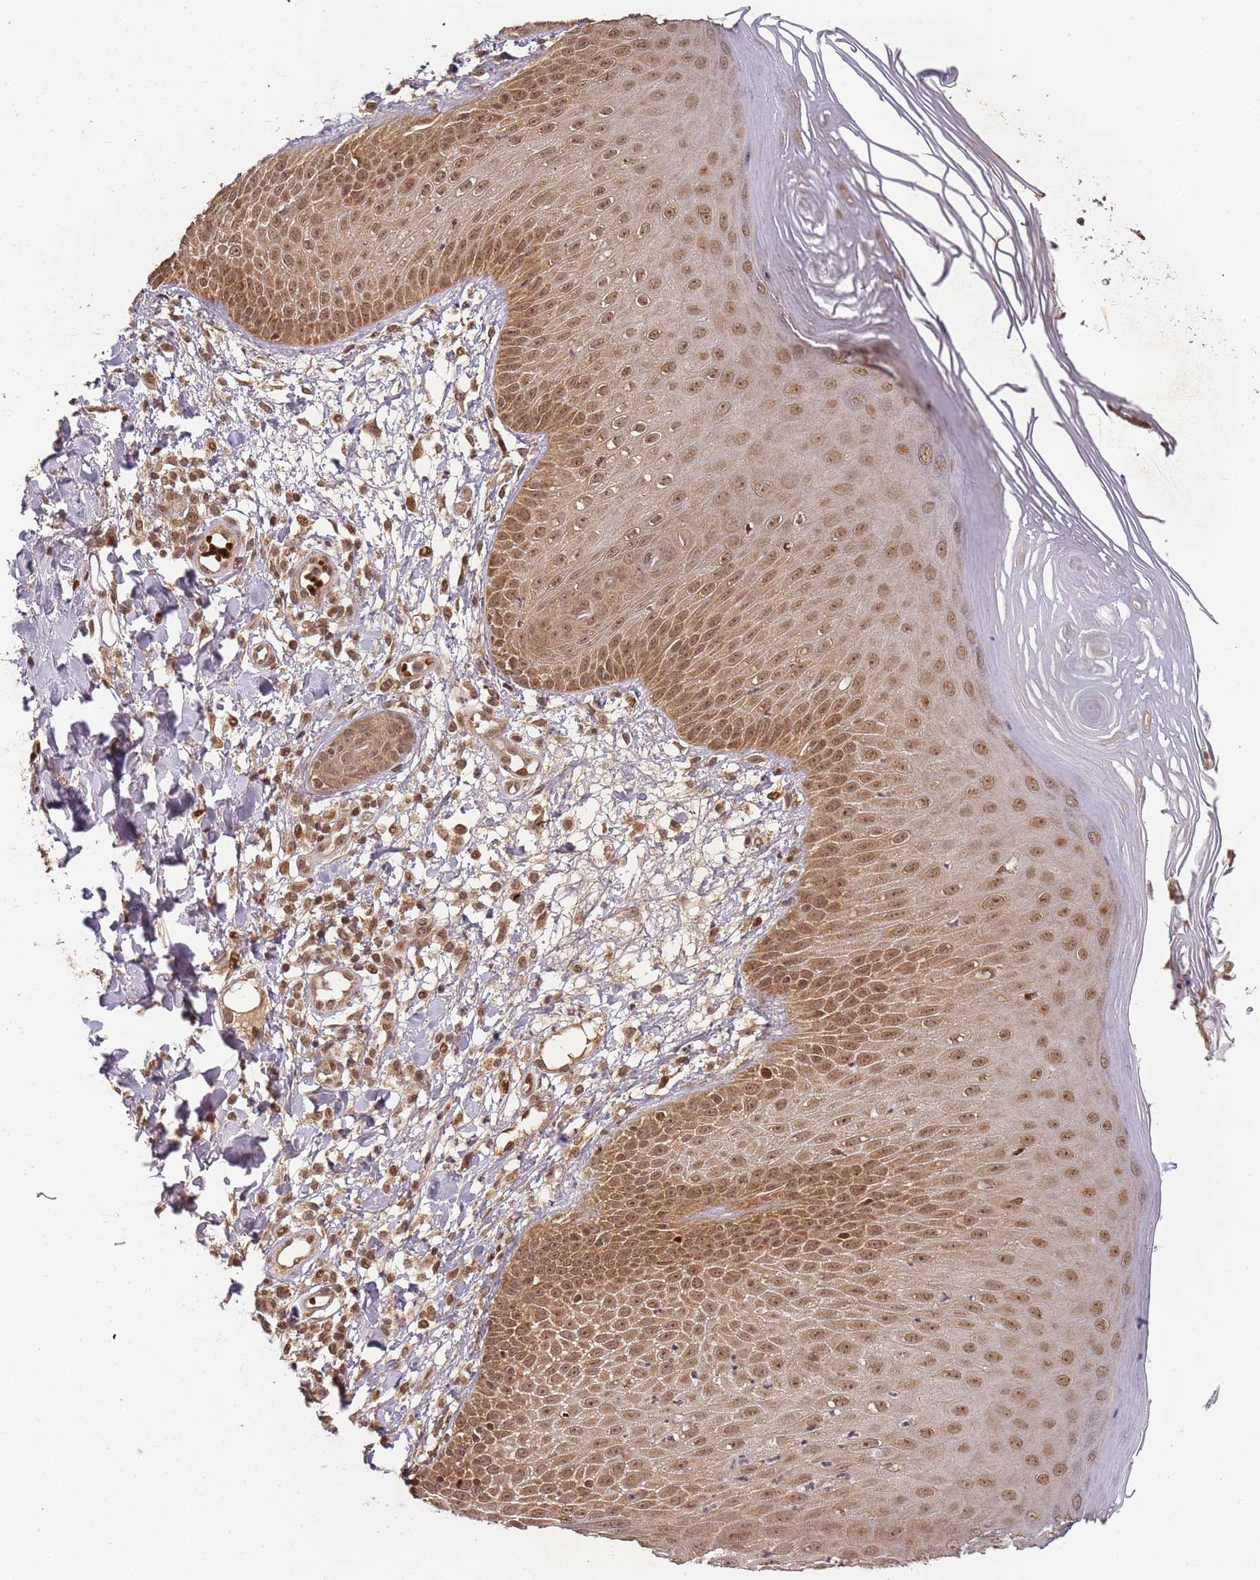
{"staining": {"intensity": "moderate", "quantity": ">75%", "location": "cytoplasmic/membranous,nuclear"}, "tissue": "skin", "cell_type": "Epidermal cells", "image_type": "normal", "snomed": [{"axis": "morphology", "description": "Normal tissue, NOS"}, {"axis": "morphology", "description": "Inflammation, NOS"}, {"axis": "topography", "description": "Soft tissue"}, {"axis": "topography", "description": "Anal"}], "caption": "Immunohistochemistry (IHC) of normal human skin demonstrates medium levels of moderate cytoplasmic/membranous,nuclear positivity in approximately >75% of epidermal cells.", "gene": "ZNF497", "patient": {"sex": "female", "age": 15}}